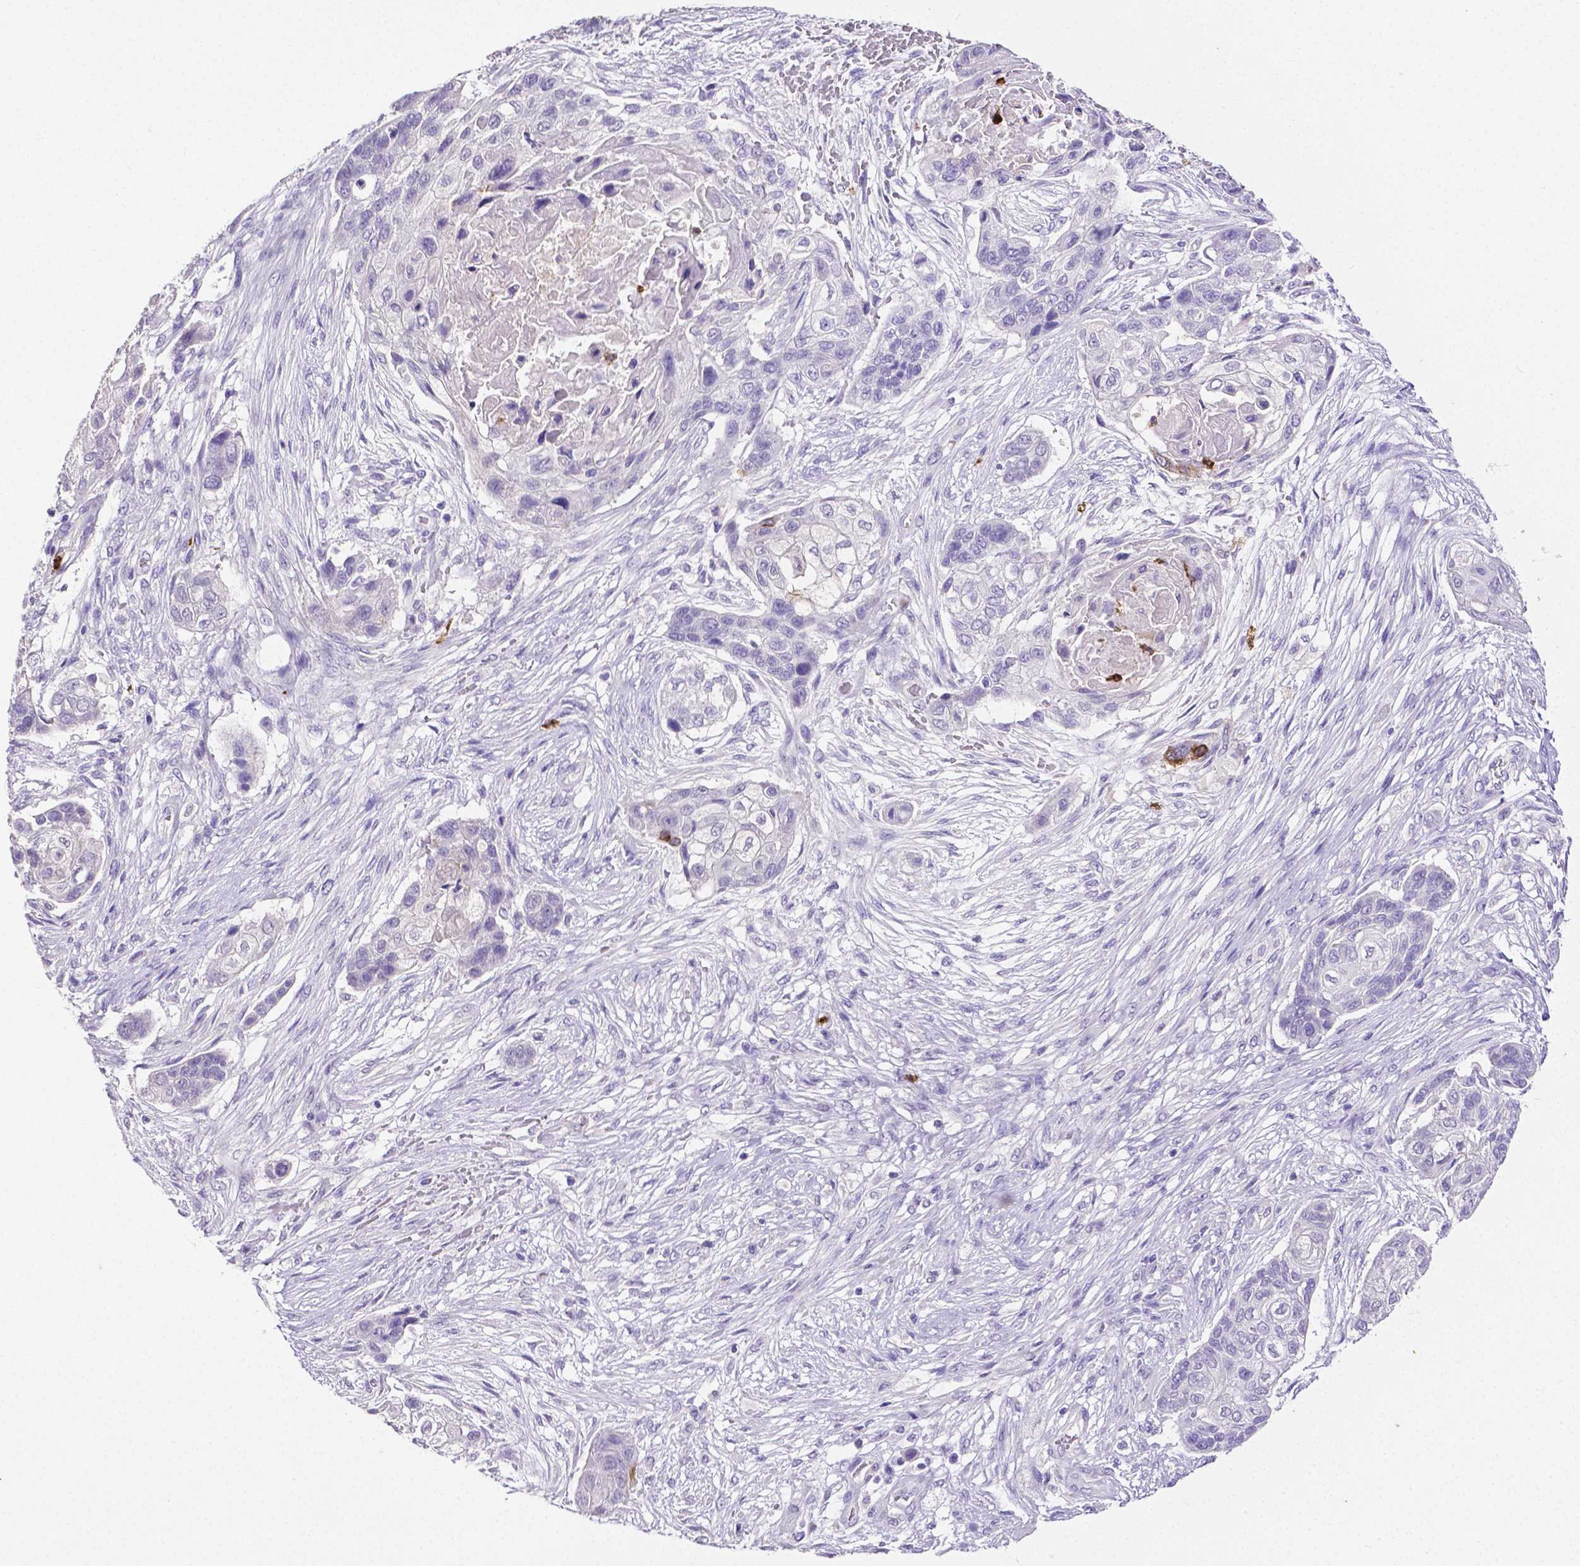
{"staining": {"intensity": "negative", "quantity": "none", "location": "none"}, "tissue": "lung cancer", "cell_type": "Tumor cells", "image_type": "cancer", "snomed": [{"axis": "morphology", "description": "Squamous cell carcinoma, NOS"}, {"axis": "topography", "description": "Lung"}], "caption": "Micrograph shows no significant protein staining in tumor cells of lung squamous cell carcinoma.", "gene": "MMP9", "patient": {"sex": "male", "age": 69}}